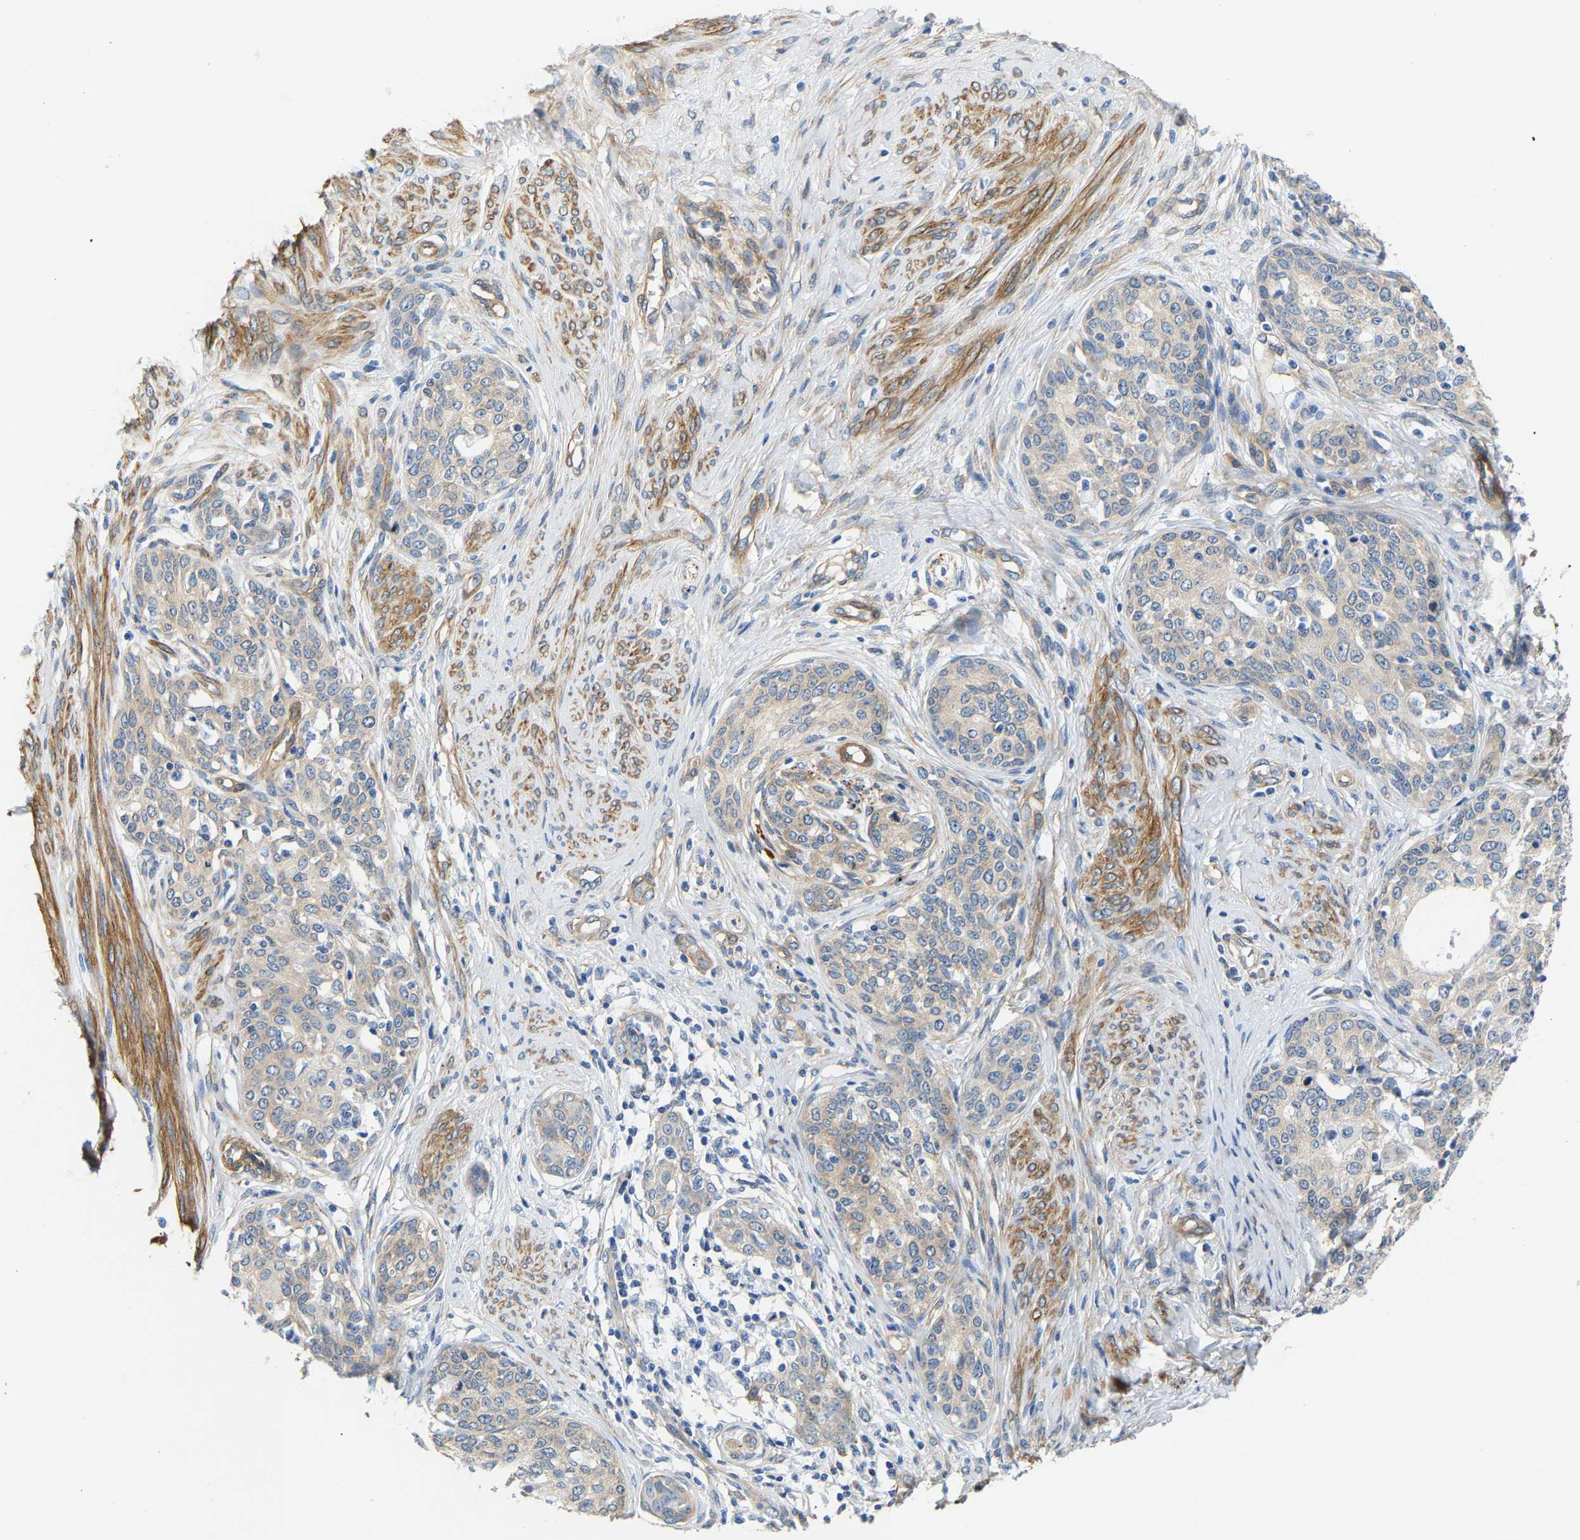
{"staining": {"intensity": "negative", "quantity": "none", "location": "none"}, "tissue": "cervical cancer", "cell_type": "Tumor cells", "image_type": "cancer", "snomed": [{"axis": "morphology", "description": "Squamous cell carcinoma, NOS"}, {"axis": "morphology", "description": "Adenocarcinoma, NOS"}, {"axis": "topography", "description": "Cervix"}], "caption": "Tumor cells are negative for brown protein staining in cervical cancer (squamous cell carcinoma).", "gene": "PAWR", "patient": {"sex": "female", "age": 52}}